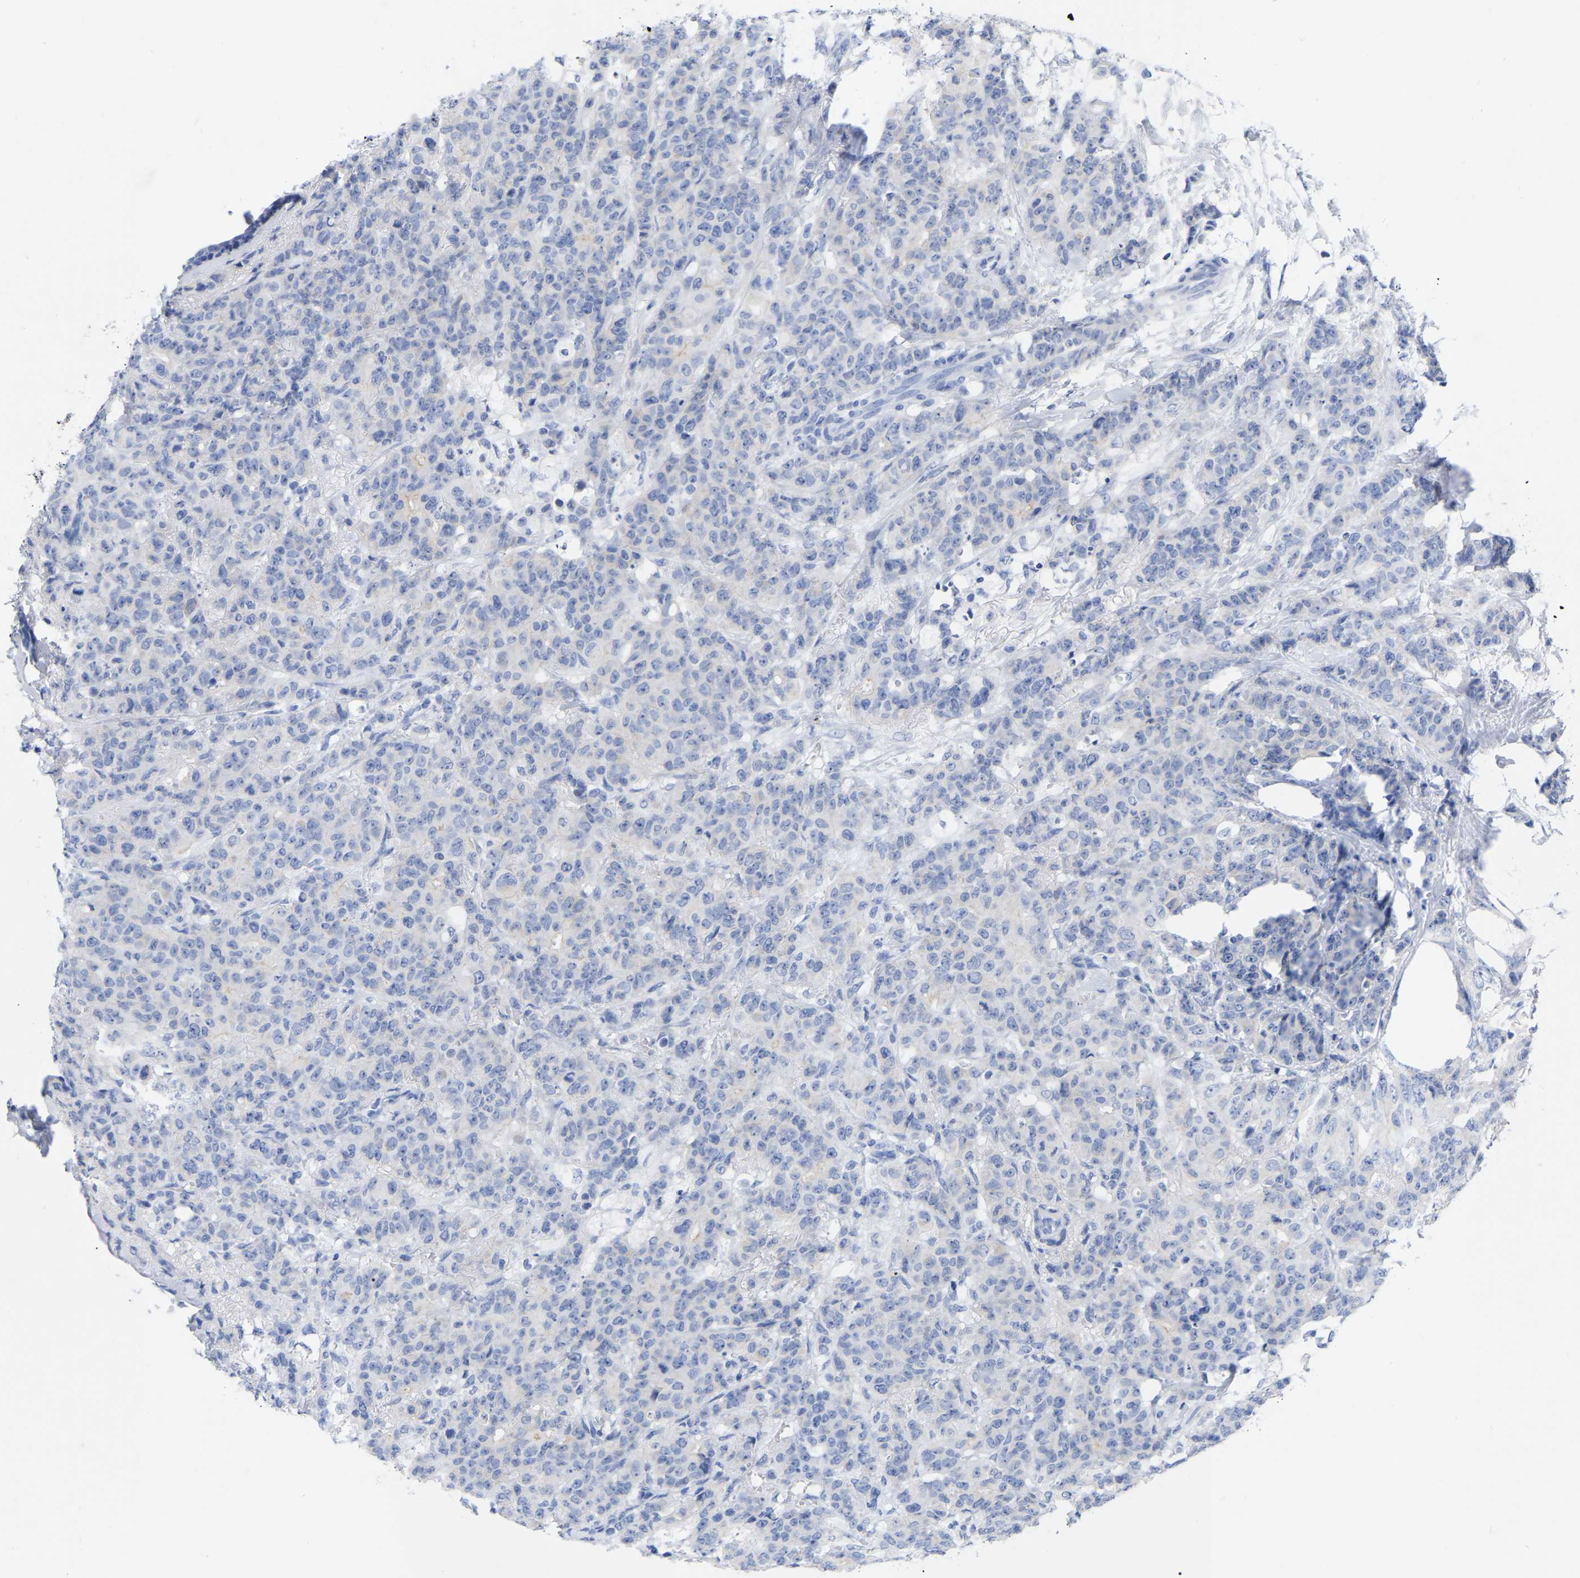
{"staining": {"intensity": "negative", "quantity": "none", "location": "none"}, "tissue": "breast cancer", "cell_type": "Tumor cells", "image_type": "cancer", "snomed": [{"axis": "morphology", "description": "Normal tissue, NOS"}, {"axis": "morphology", "description": "Duct carcinoma"}, {"axis": "topography", "description": "Breast"}], "caption": "IHC of human breast invasive ductal carcinoma exhibits no positivity in tumor cells.", "gene": "ZNF629", "patient": {"sex": "female", "age": 40}}